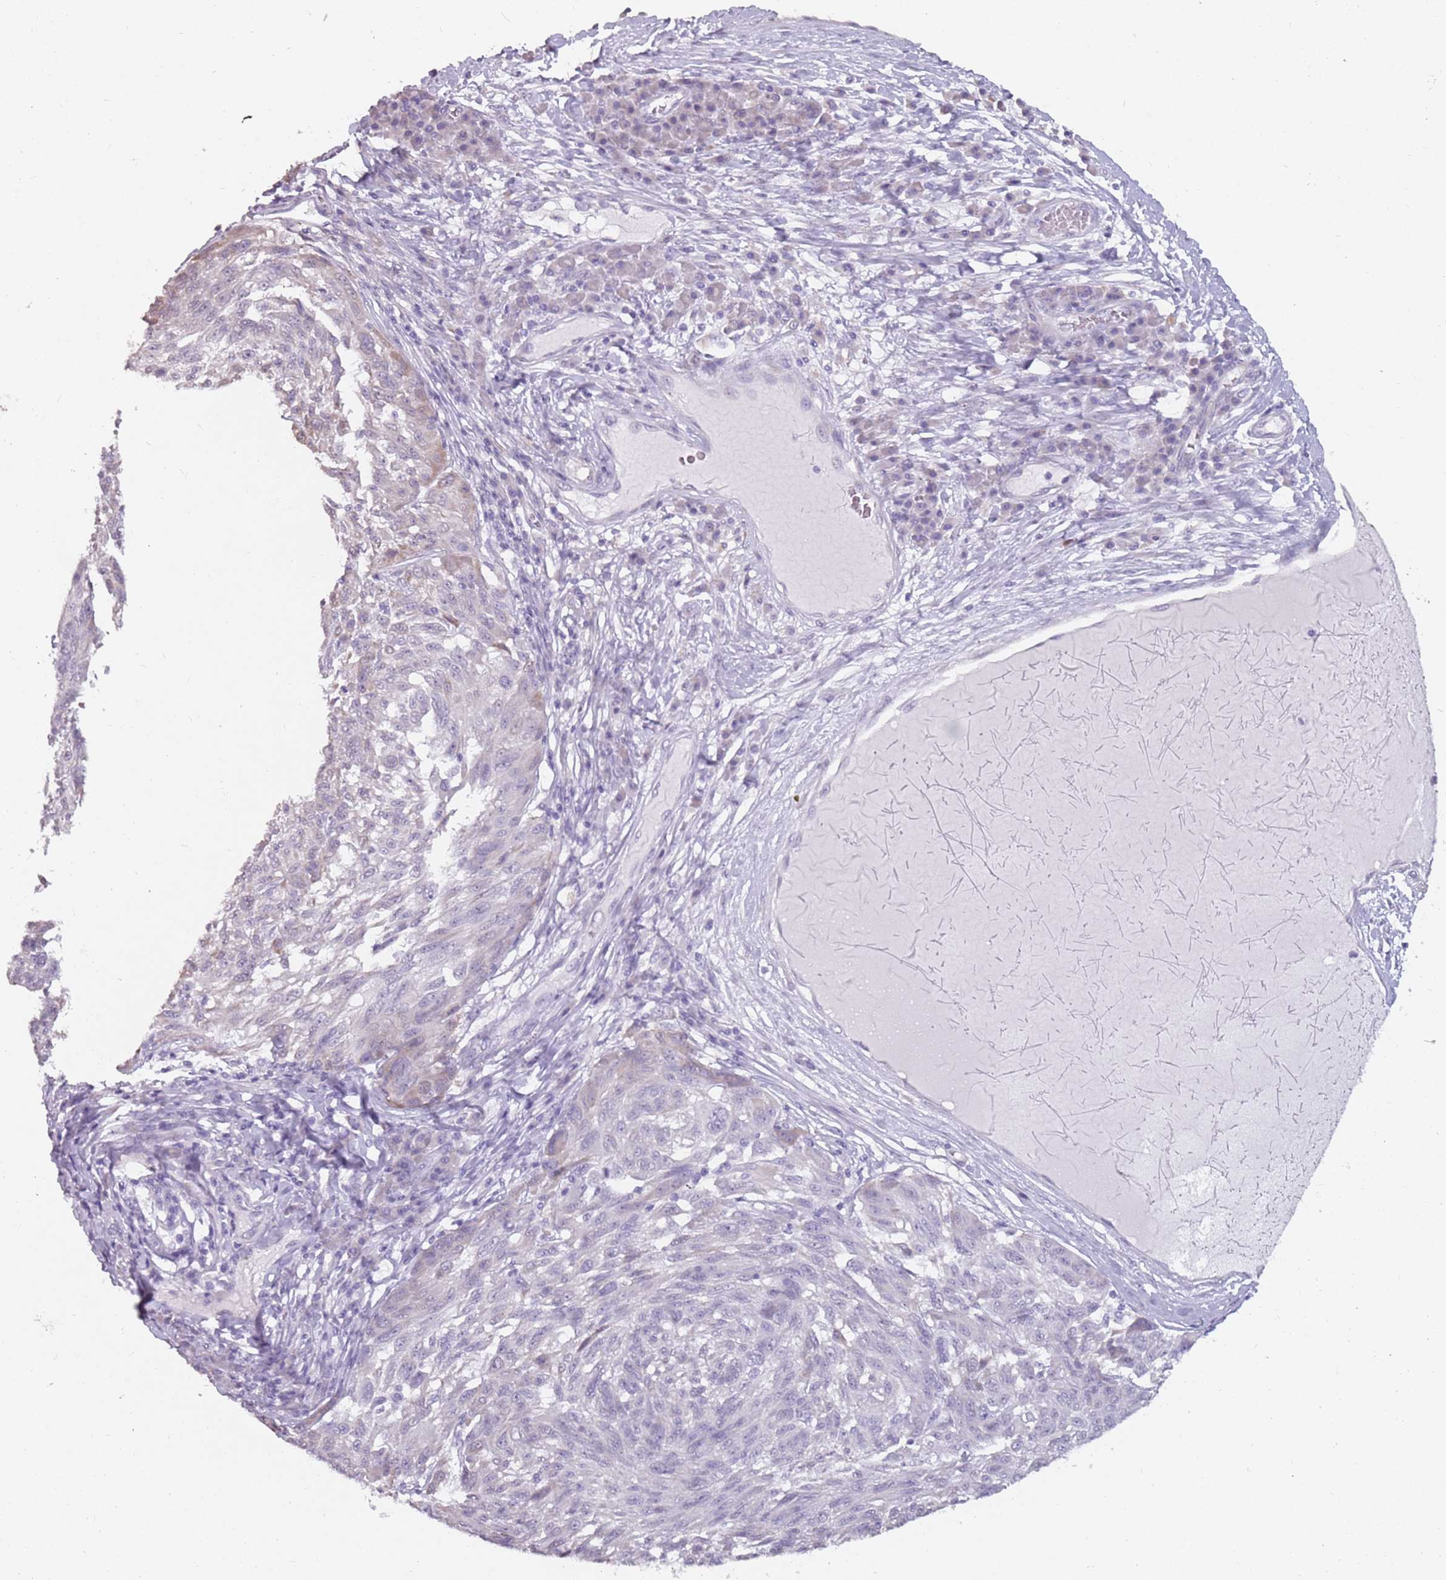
{"staining": {"intensity": "negative", "quantity": "none", "location": "none"}, "tissue": "melanoma", "cell_type": "Tumor cells", "image_type": "cancer", "snomed": [{"axis": "morphology", "description": "Malignant melanoma, NOS"}, {"axis": "topography", "description": "Skin"}], "caption": "High power microscopy image of an immunohistochemistry (IHC) photomicrograph of malignant melanoma, revealing no significant positivity in tumor cells.", "gene": "DDX4", "patient": {"sex": "male", "age": 53}}